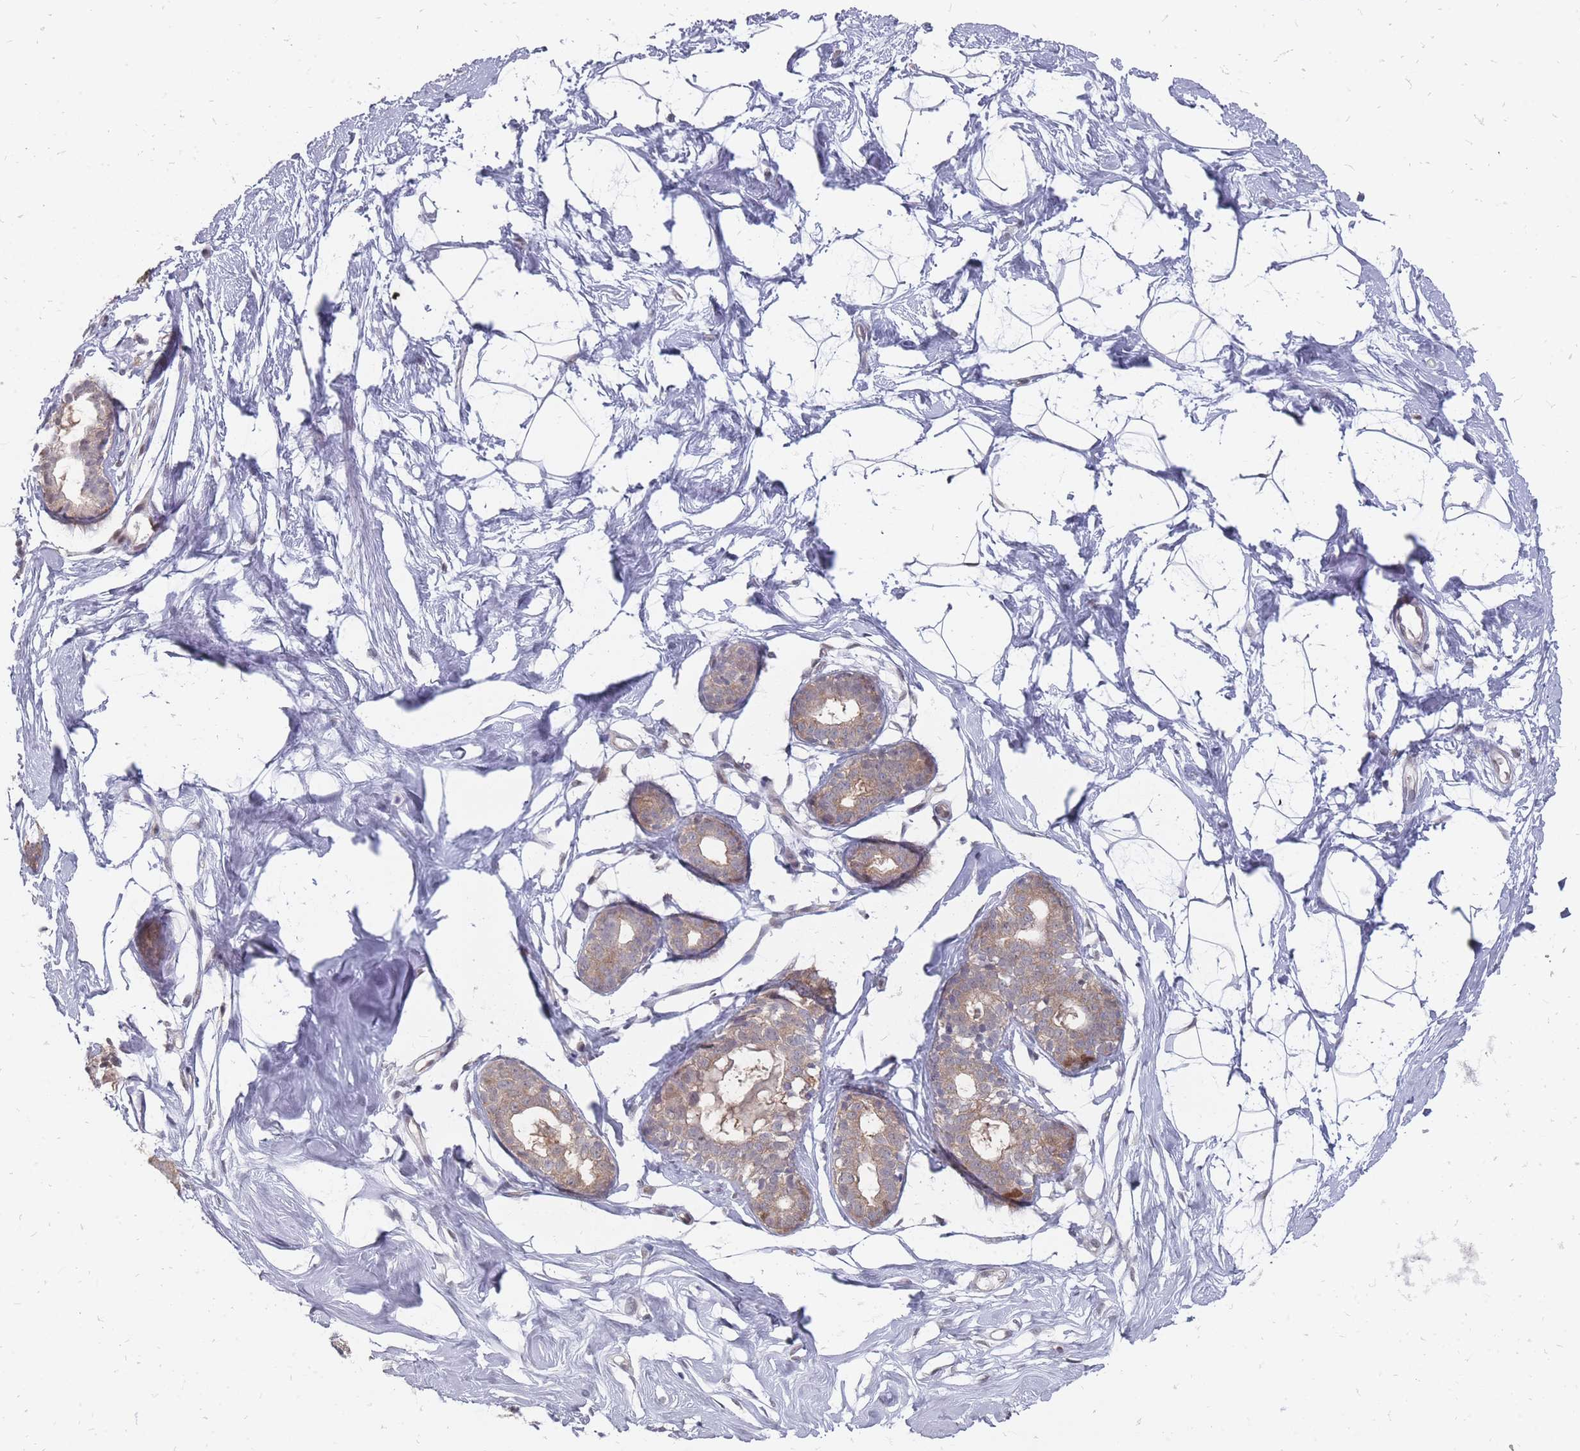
{"staining": {"intensity": "negative", "quantity": "none", "location": "none"}, "tissue": "breast", "cell_type": "Adipocytes", "image_type": "normal", "snomed": [{"axis": "morphology", "description": "Normal tissue, NOS"}, {"axis": "morphology", "description": "Adenoma, NOS"}, {"axis": "topography", "description": "Breast"}], "caption": "This is an IHC micrograph of unremarkable breast. There is no expression in adipocytes.", "gene": "NKD1", "patient": {"sex": "female", "age": 23}}